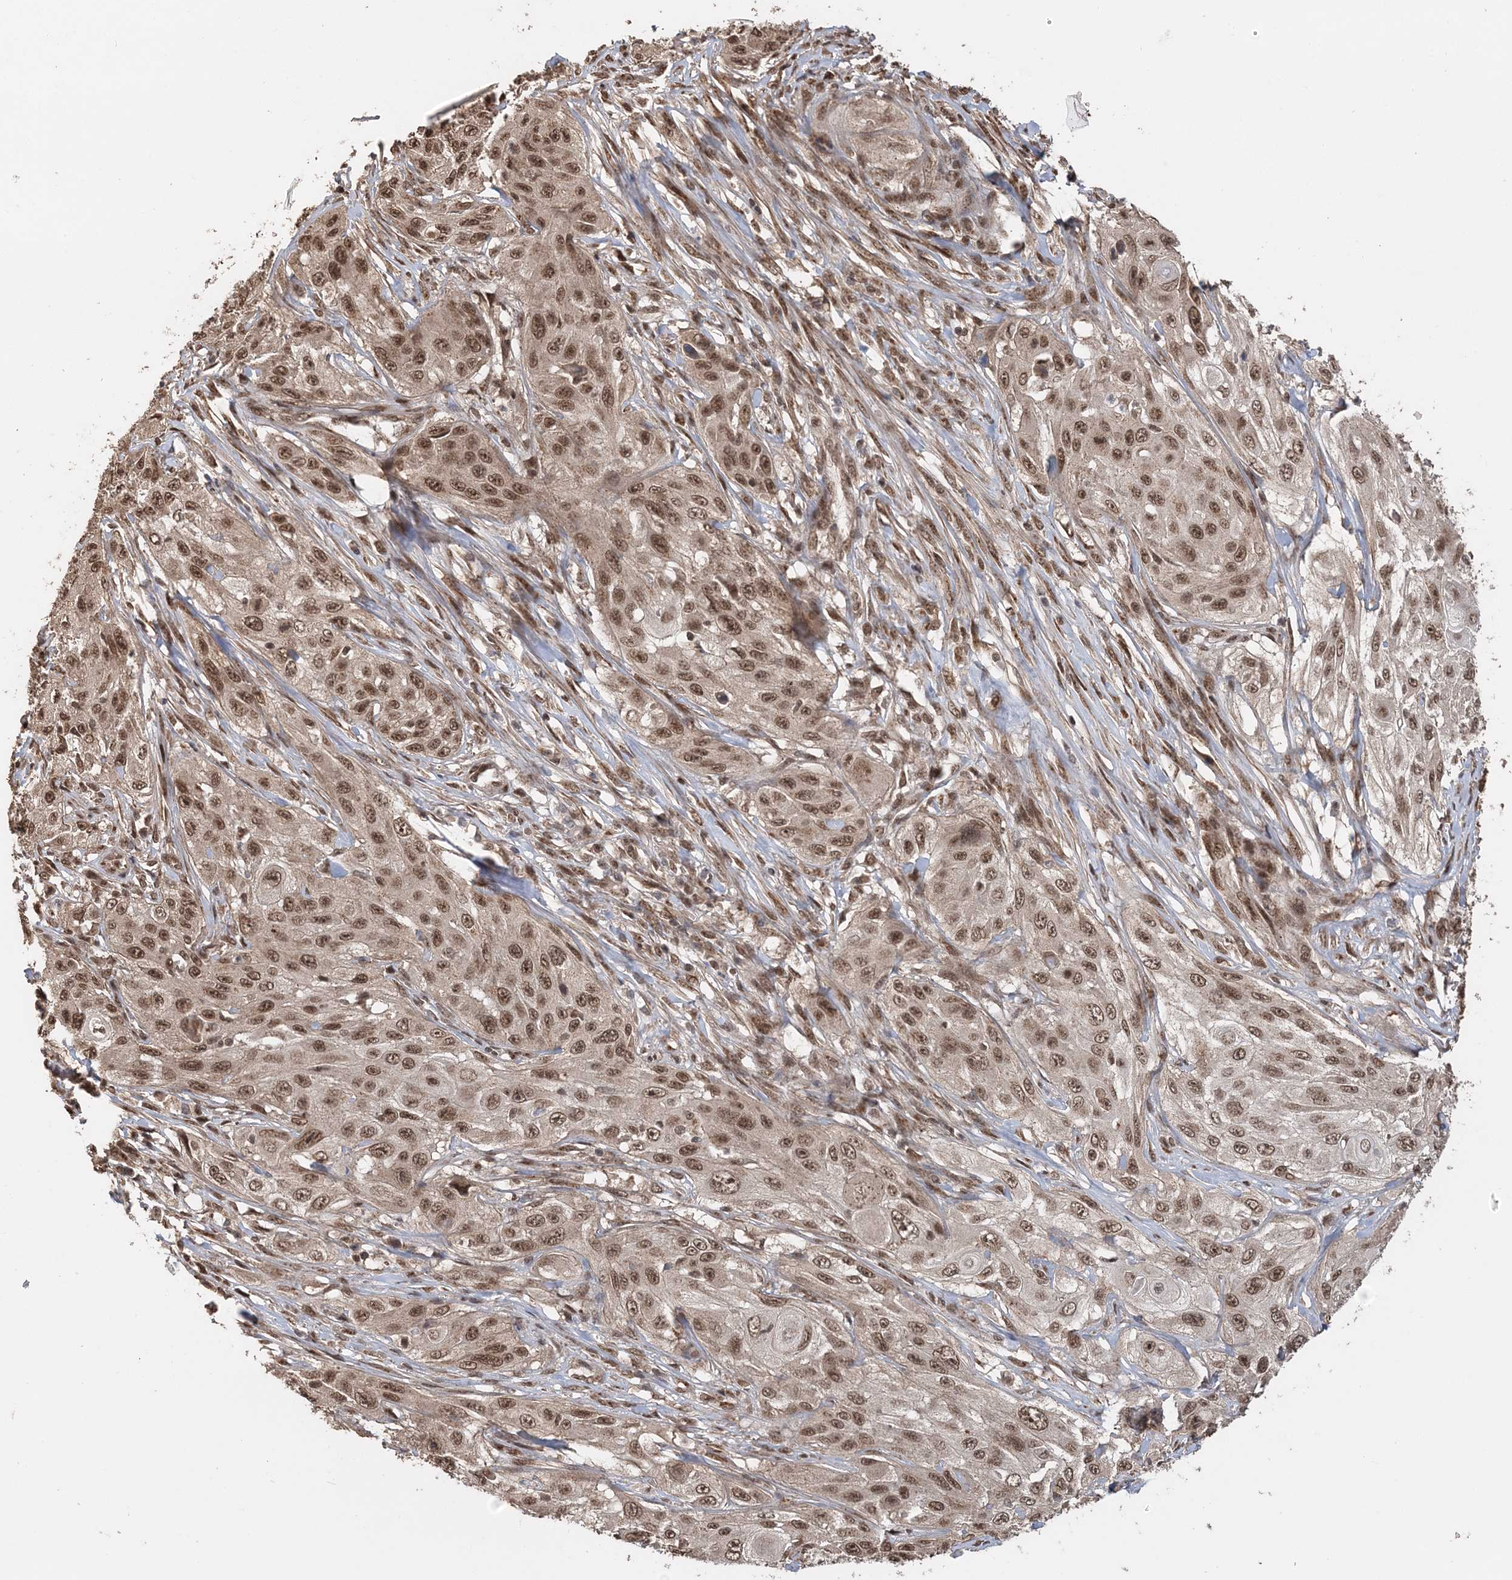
{"staining": {"intensity": "moderate", "quantity": ">75%", "location": "cytoplasmic/membranous,nuclear"}, "tissue": "cervical cancer", "cell_type": "Tumor cells", "image_type": "cancer", "snomed": [{"axis": "morphology", "description": "Squamous cell carcinoma, NOS"}, {"axis": "topography", "description": "Cervix"}], "caption": "Tumor cells exhibit moderate cytoplasmic/membranous and nuclear expression in about >75% of cells in cervical squamous cell carcinoma.", "gene": "TSHZ2", "patient": {"sex": "female", "age": 42}}